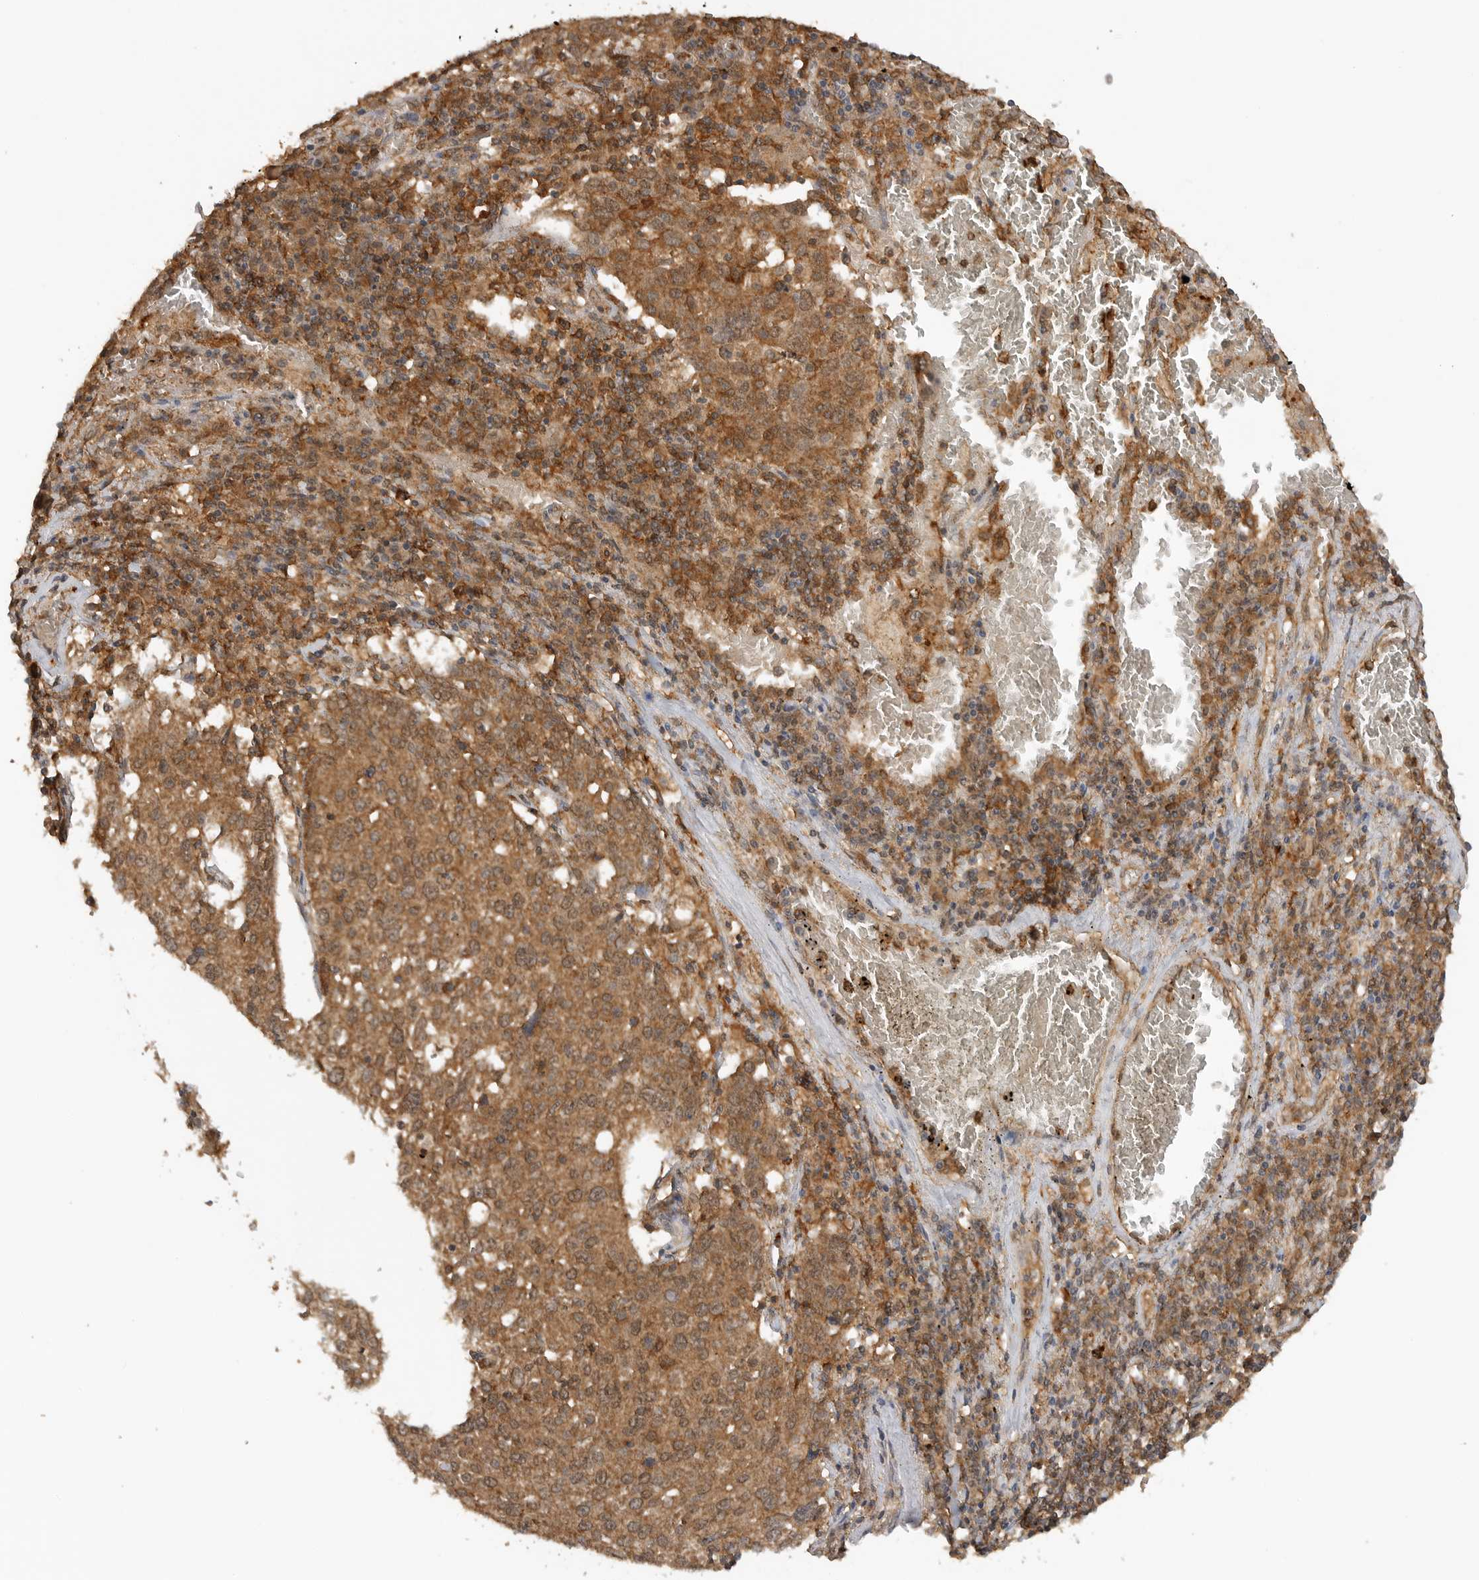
{"staining": {"intensity": "moderate", "quantity": ">75%", "location": "cytoplasmic/membranous"}, "tissue": "lung cancer", "cell_type": "Tumor cells", "image_type": "cancer", "snomed": [{"axis": "morphology", "description": "Squamous cell carcinoma, NOS"}, {"axis": "topography", "description": "Lung"}], "caption": "Approximately >75% of tumor cells in human lung squamous cell carcinoma exhibit moderate cytoplasmic/membranous protein expression as visualized by brown immunohistochemical staining.", "gene": "ICOSLG", "patient": {"sex": "male", "age": 65}}